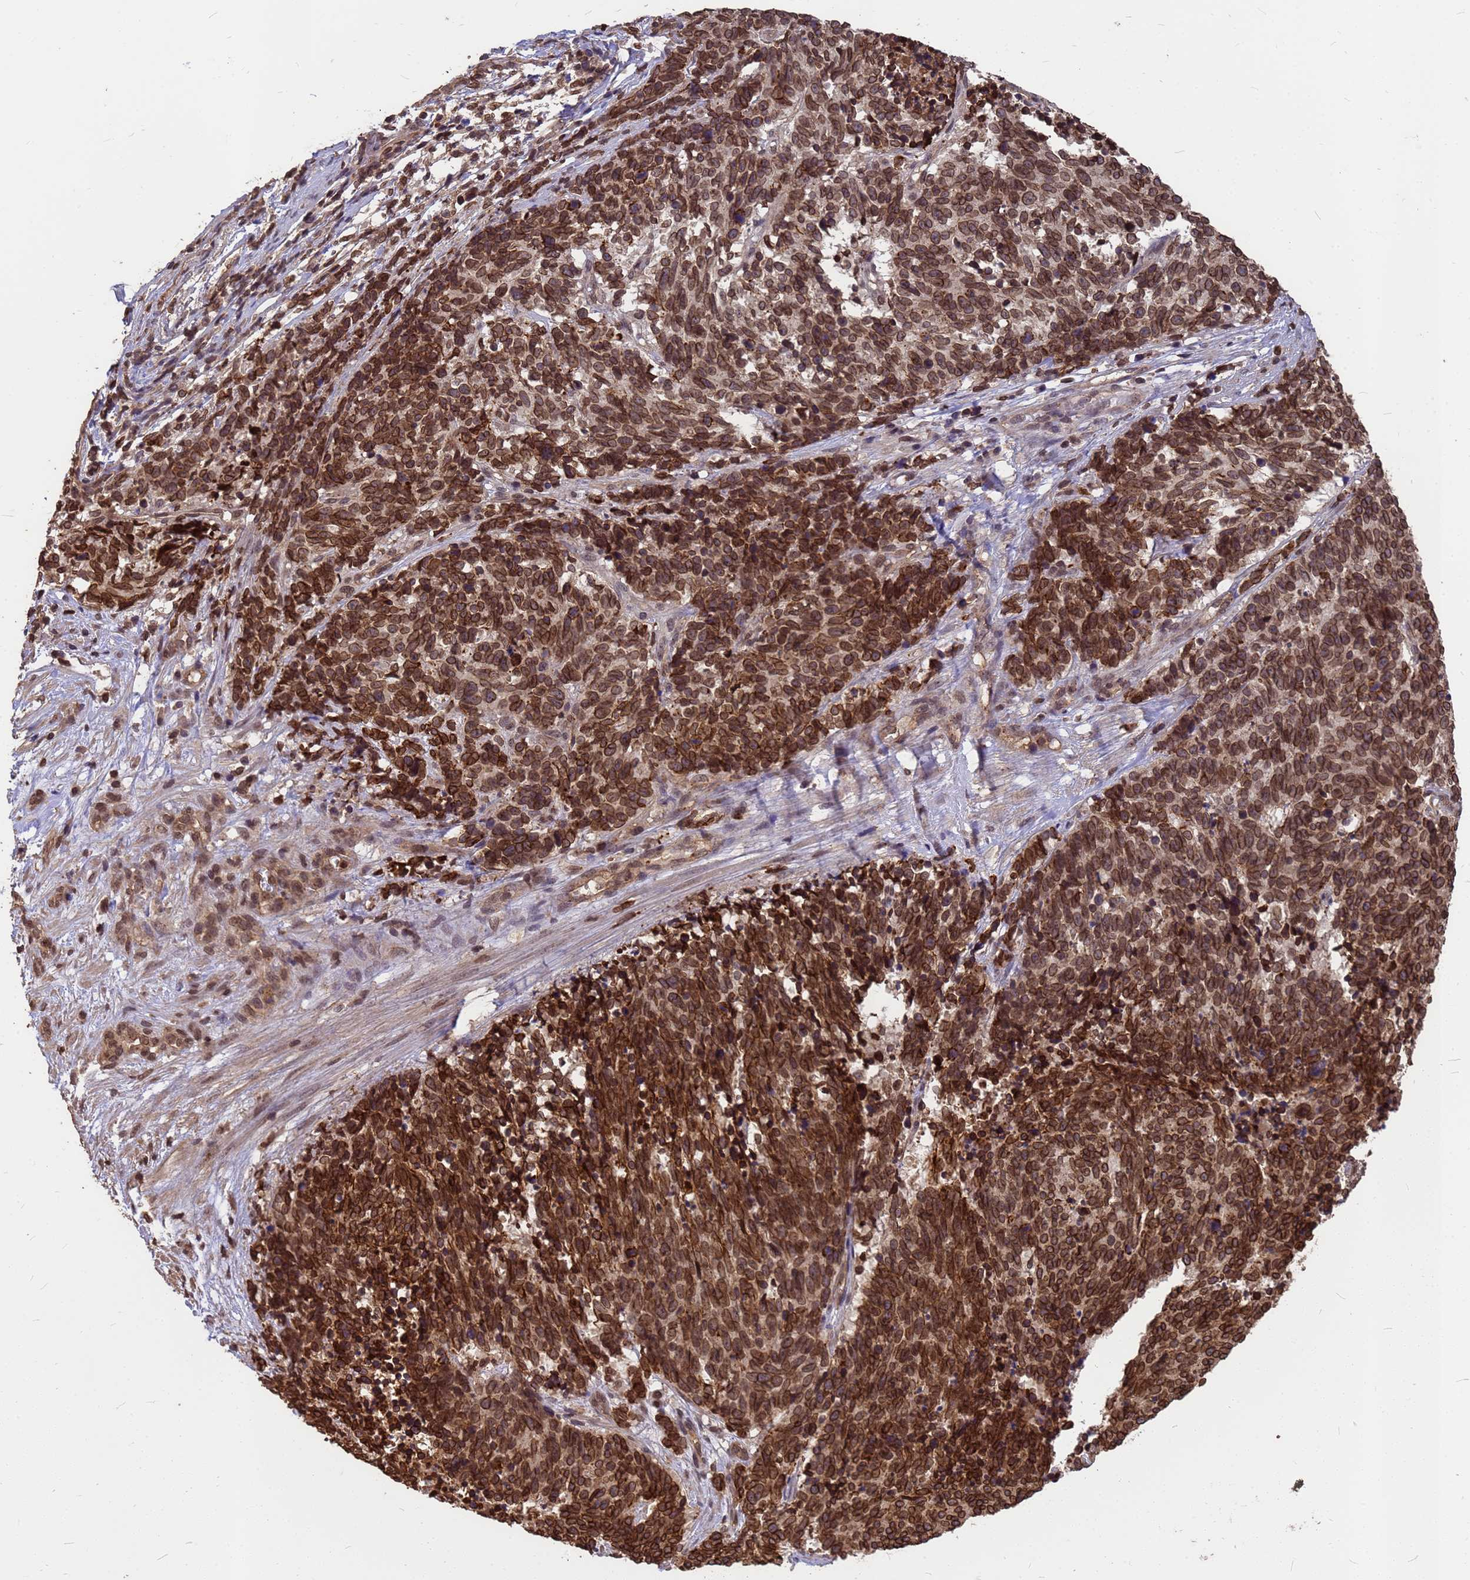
{"staining": {"intensity": "strong", "quantity": ">75%", "location": "cytoplasmic/membranous,nuclear"}, "tissue": "cervical cancer", "cell_type": "Tumor cells", "image_type": "cancer", "snomed": [{"axis": "morphology", "description": "Squamous cell carcinoma, NOS"}, {"axis": "topography", "description": "Cervix"}], "caption": "An image of squamous cell carcinoma (cervical) stained for a protein displays strong cytoplasmic/membranous and nuclear brown staining in tumor cells.", "gene": "C1orf35", "patient": {"sex": "female", "age": 29}}